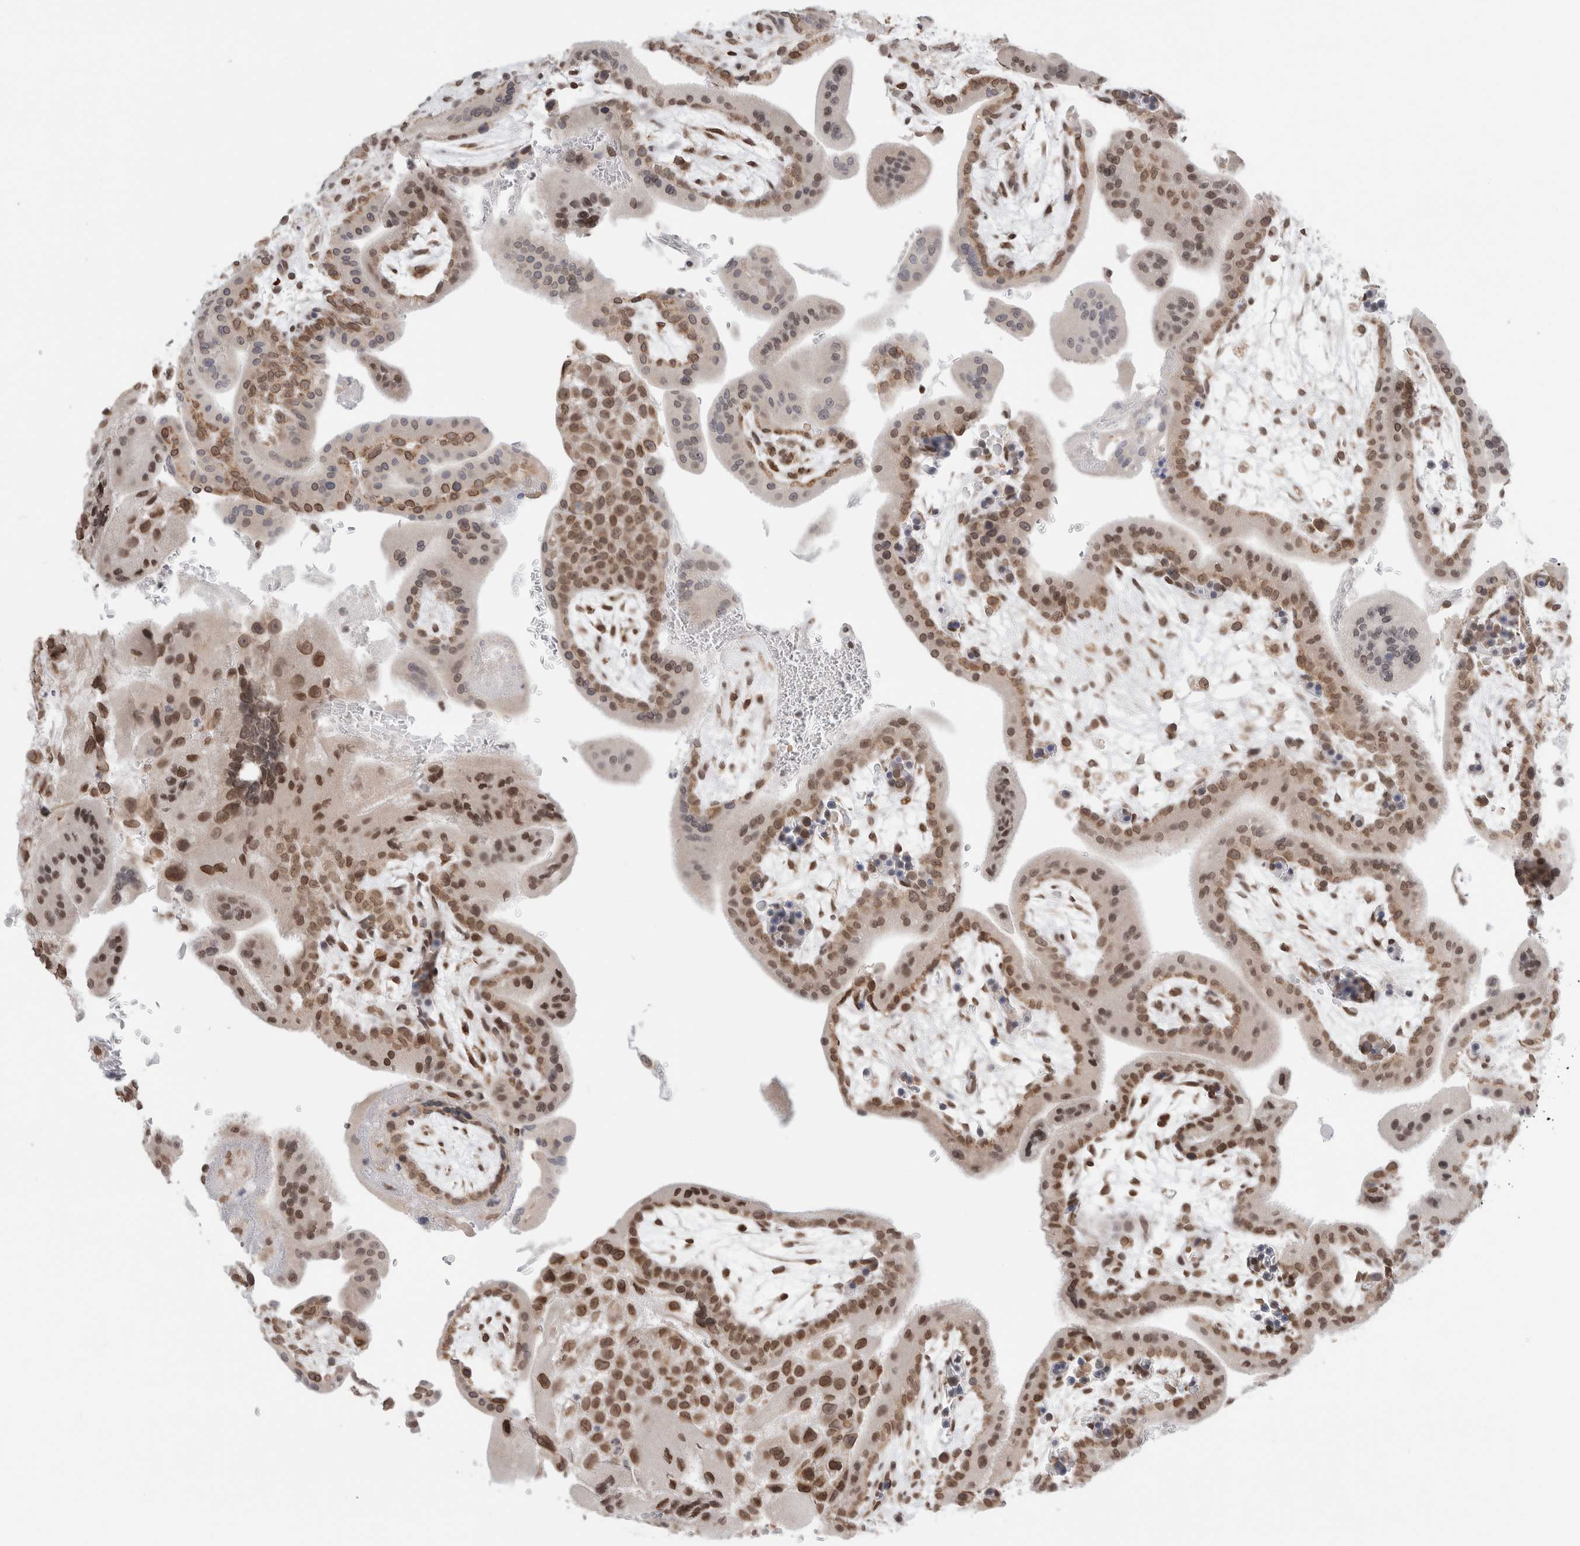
{"staining": {"intensity": "moderate", "quantity": ">75%", "location": "cytoplasmic/membranous,nuclear"}, "tissue": "placenta", "cell_type": "Decidual cells", "image_type": "normal", "snomed": [{"axis": "morphology", "description": "Normal tissue, NOS"}, {"axis": "topography", "description": "Placenta"}], "caption": "Immunohistochemical staining of normal human placenta shows medium levels of moderate cytoplasmic/membranous,nuclear expression in about >75% of decidual cells.", "gene": "RBMX2", "patient": {"sex": "female", "age": 35}}